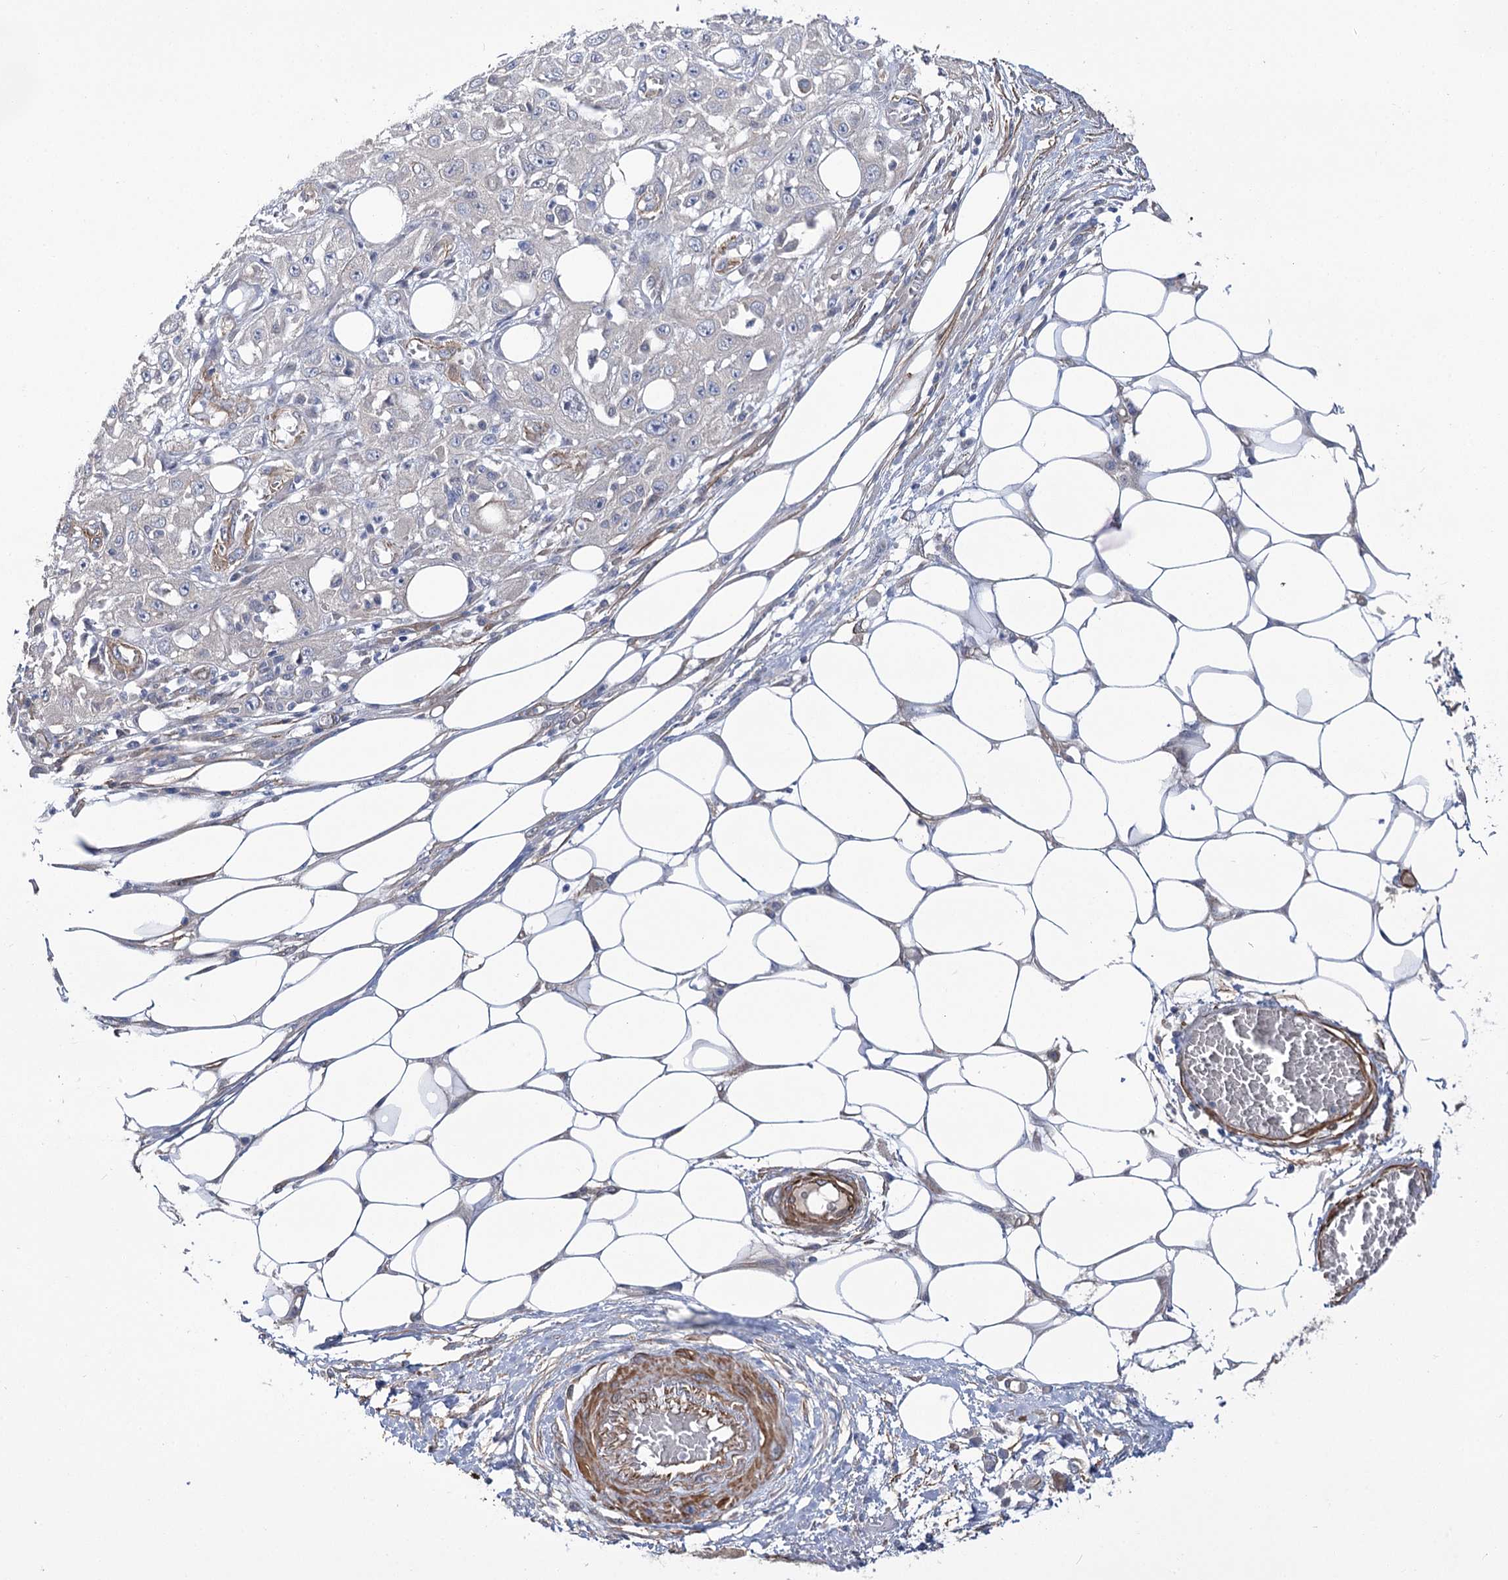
{"staining": {"intensity": "negative", "quantity": "none", "location": "none"}, "tissue": "skin cancer", "cell_type": "Tumor cells", "image_type": "cancer", "snomed": [{"axis": "morphology", "description": "Squamous cell carcinoma, NOS"}, {"axis": "morphology", "description": "Squamous cell carcinoma, metastatic, NOS"}, {"axis": "topography", "description": "Skin"}, {"axis": "topography", "description": "Lymph node"}], "caption": "An immunohistochemistry histopathology image of skin cancer is shown. There is no staining in tumor cells of skin cancer. (DAB (3,3'-diaminobenzidine) immunohistochemistry (IHC), high magnification).", "gene": "WASHC3", "patient": {"sex": "male", "age": 75}}